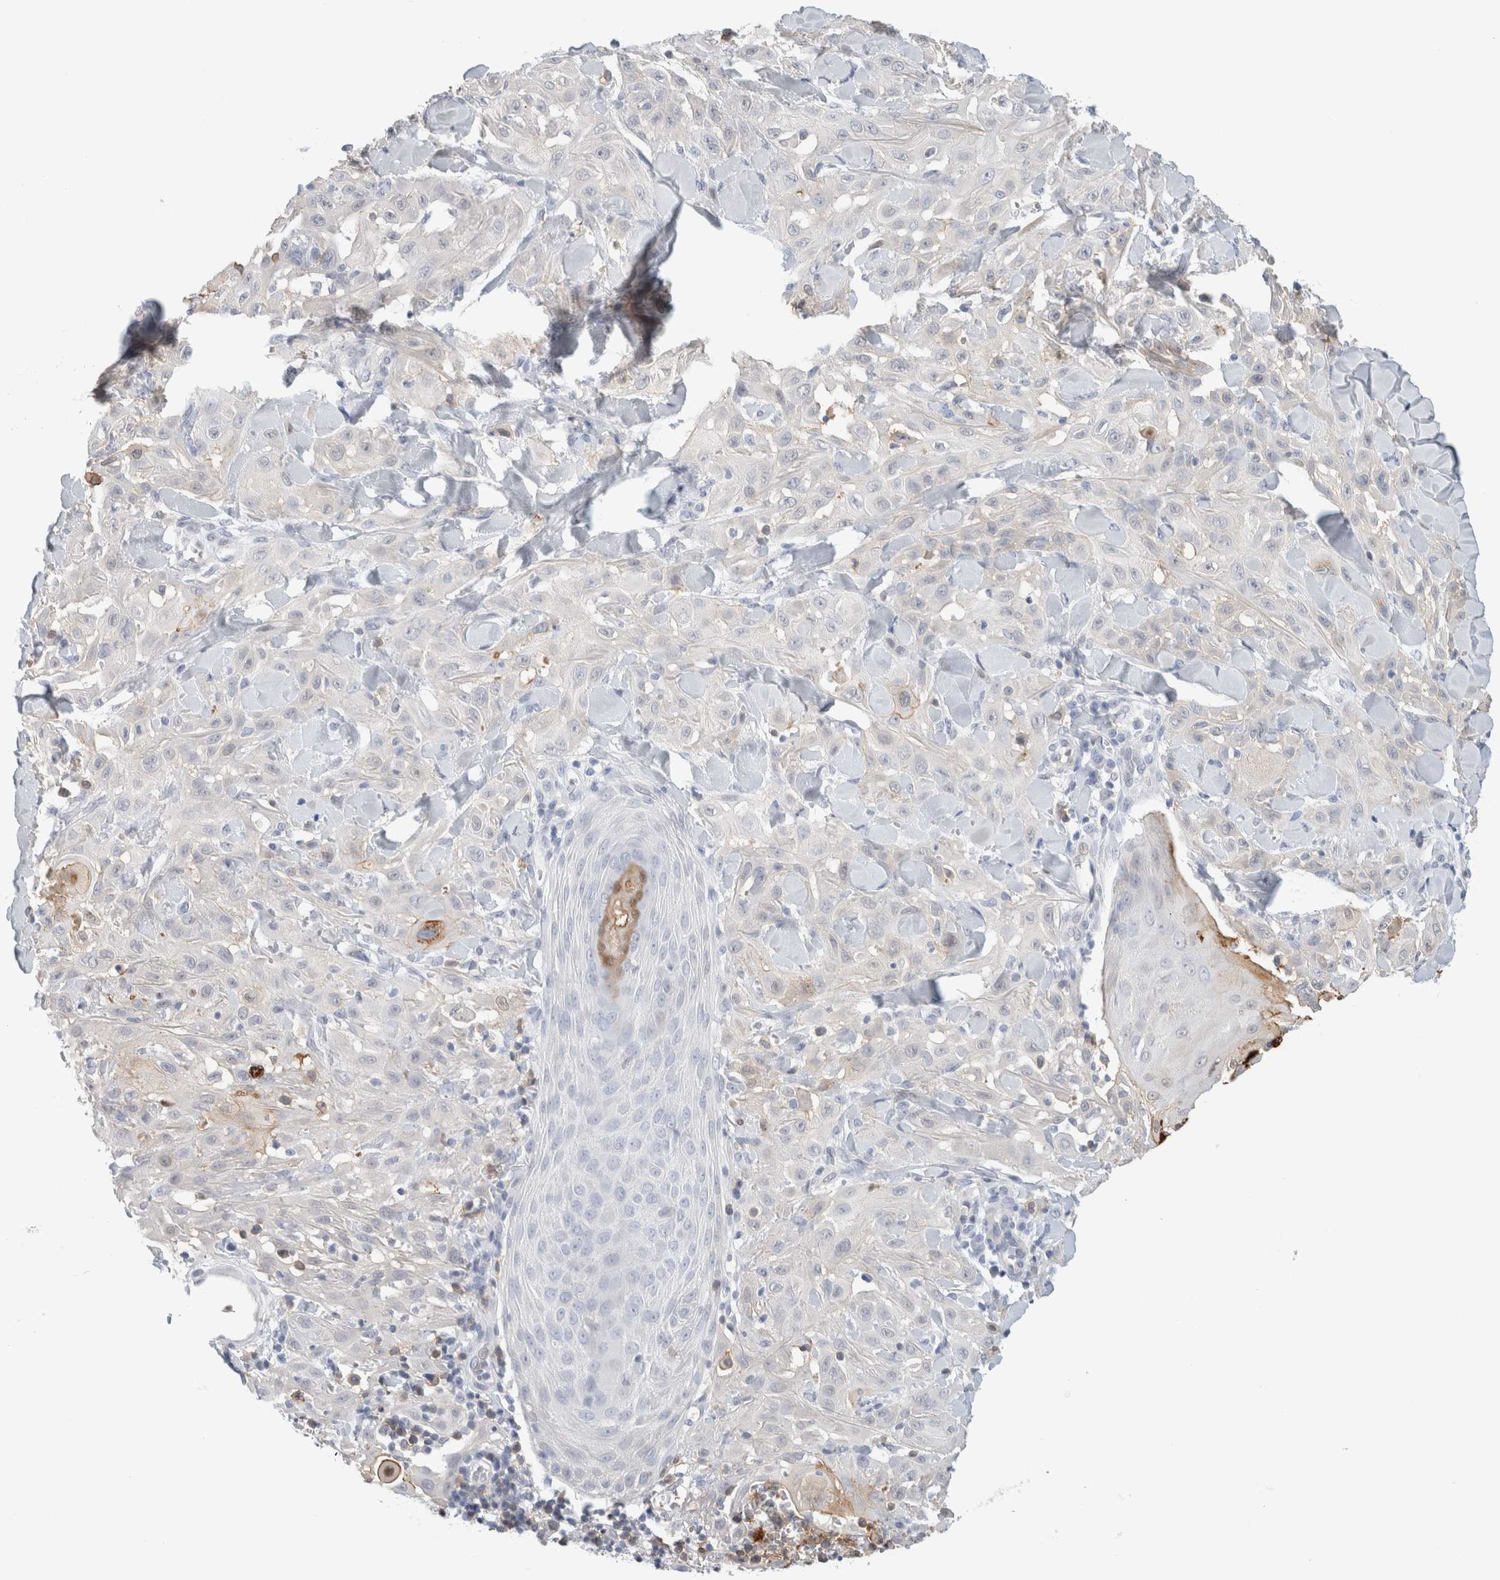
{"staining": {"intensity": "weak", "quantity": "<25%", "location": "cytoplasmic/membranous"}, "tissue": "skin cancer", "cell_type": "Tumor cells", "image_type": "cancer", "snomed": [{"axis": "morphology", "description": "Squamous cell carcinoma, NOS"}, {"axis": "topography", "description": "Skin"}], "caption": "High power microscopy photomicrograph of an immunohistochemistry (IHC) histopathology image of skin cancer (squamous cell carcinoma), revealing no significant positivity in tumor cells.", "gene": "P2RY2", "patient": {"sex": "male", "age": 24}}